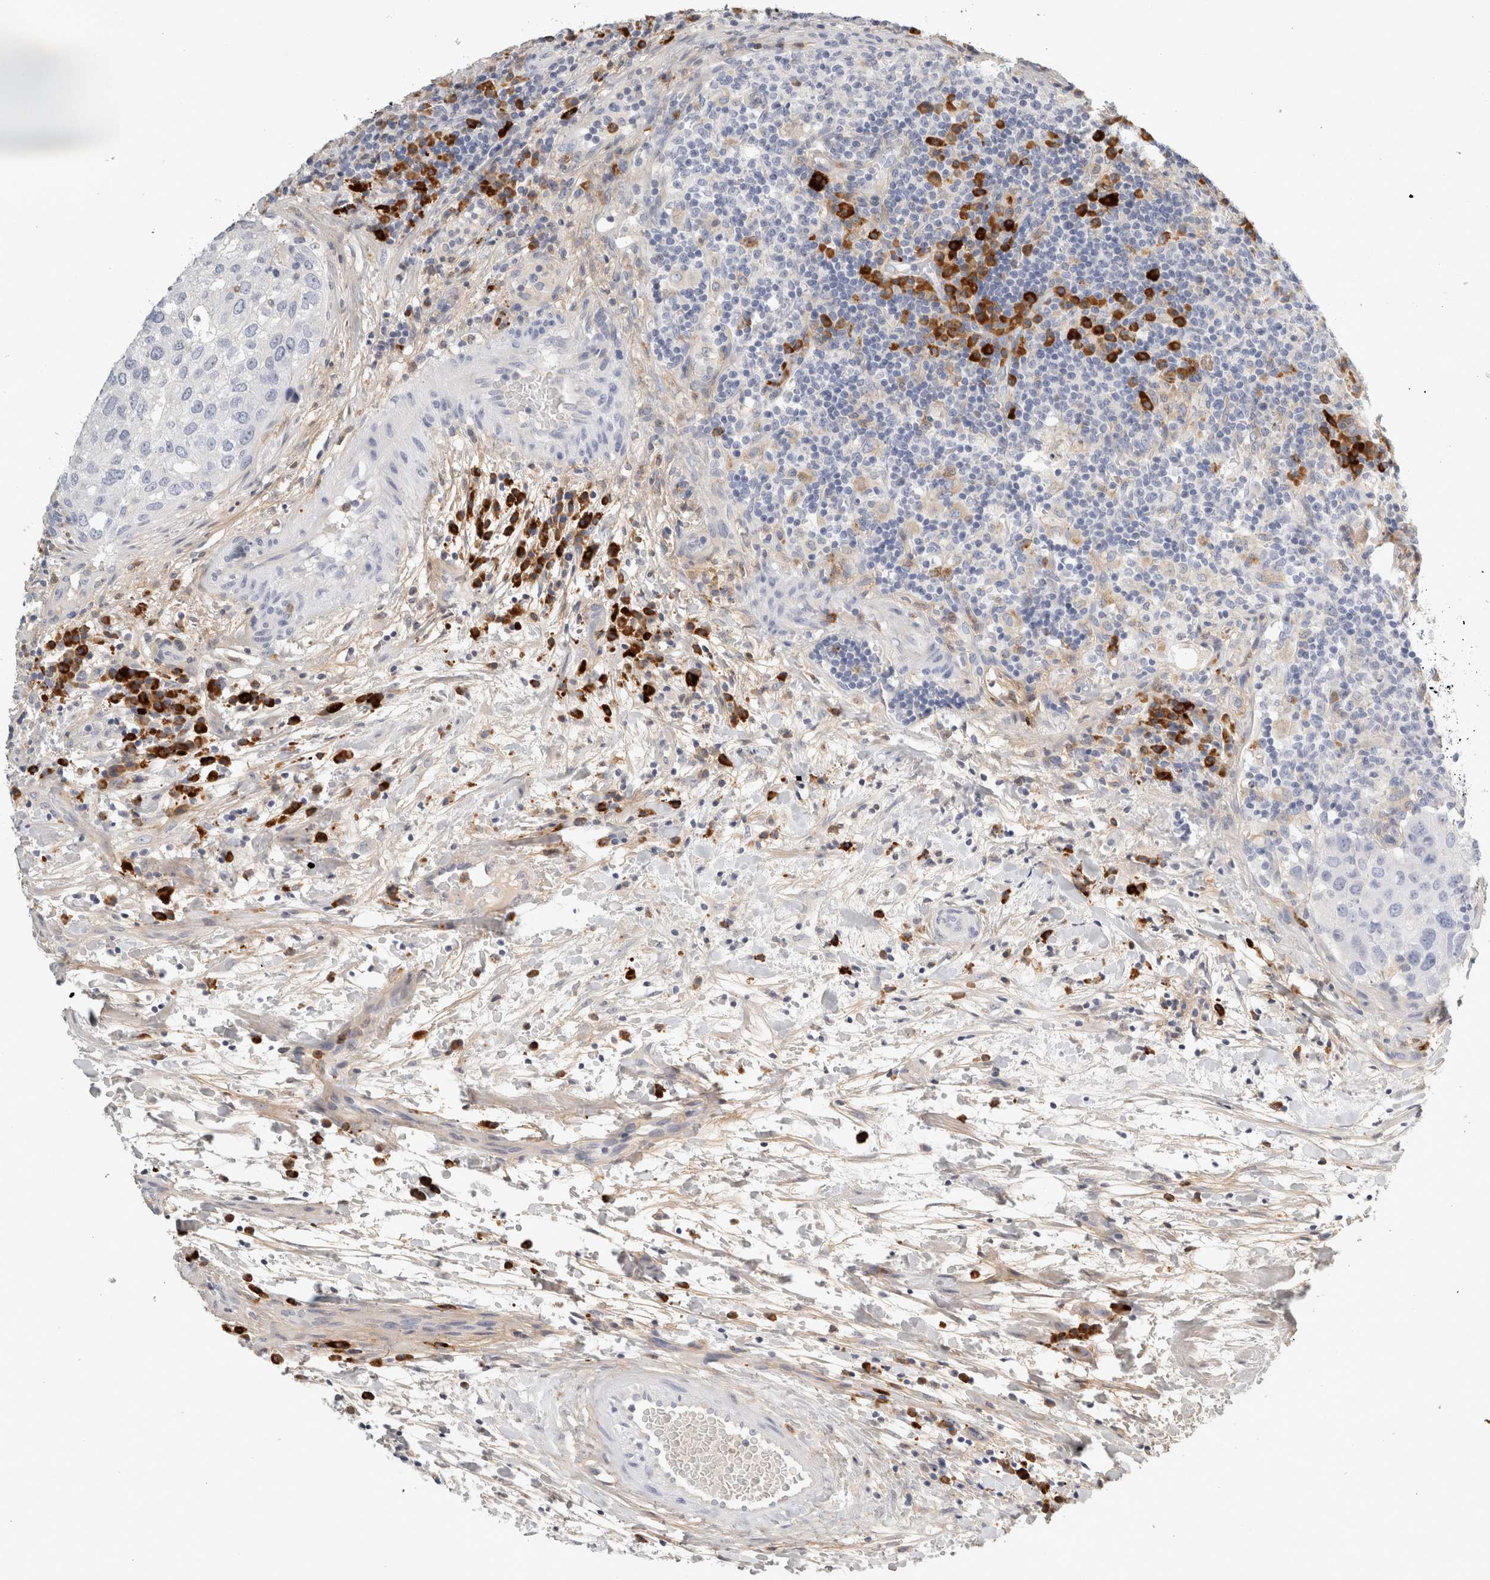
{"staining": {"intensity": "weak", "quantity": "<25%", "location": "cytoplasmic/membranous"}, "tissue": "urothelial cancer", "cell_type": "Tumor cells", "image_type": "cancer", "snomed": [{"axis": "morphology", "description": "Urothelial carcinoma, High grade"}, {"axis": "topography", "description": "Lymph node"}, {"axis": "topography", "description": "Urinary bladder"}], "caption": "The photomicrograph demonstrates no significant expression in tumor cells of urothelial cancer.", "gene": "FGL2", "patient": {"sex": "male", "age": 51}}